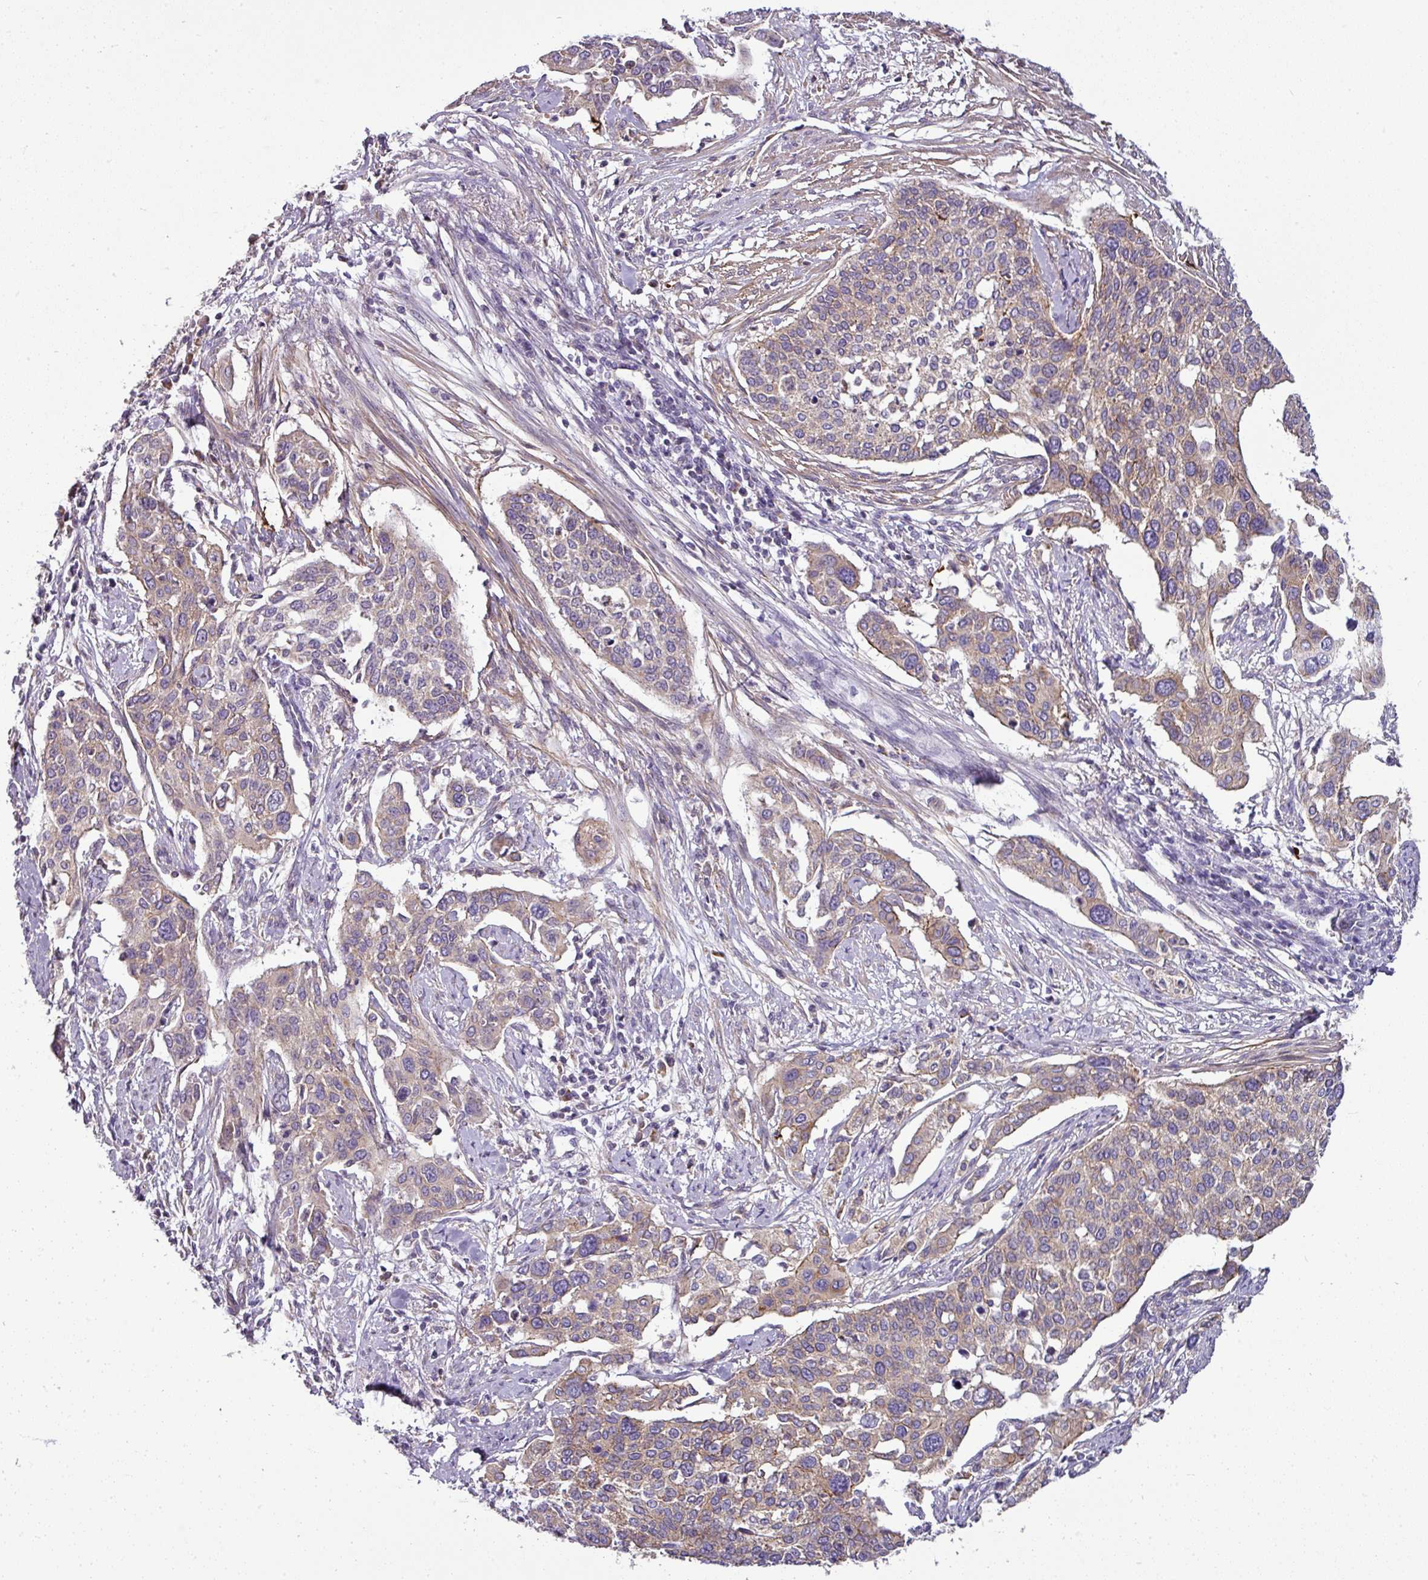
{"staining": {"intensity": "weak", "quantity": "25%-75%", "location": "cytoplasmic/membranous"}, "tissue": "cervical cancer", "cell_type": "Tumor cells", "image_type": "cancer", "snomed": [{"axis": "morphology", "description": "Squamous cell carcinoma, NOS"}, {"axis": "topography", "description": "Cervix"}], "caption": "Approximately 25%-75% of tumor cells in human cervical squamous cell carcinoma demonstrate weak cytoplasmic/membranous protein staining as visualized by brown immunohistochemical staining.", "gene": "GAN", "patient": {"sex": "female", "age": 44}}